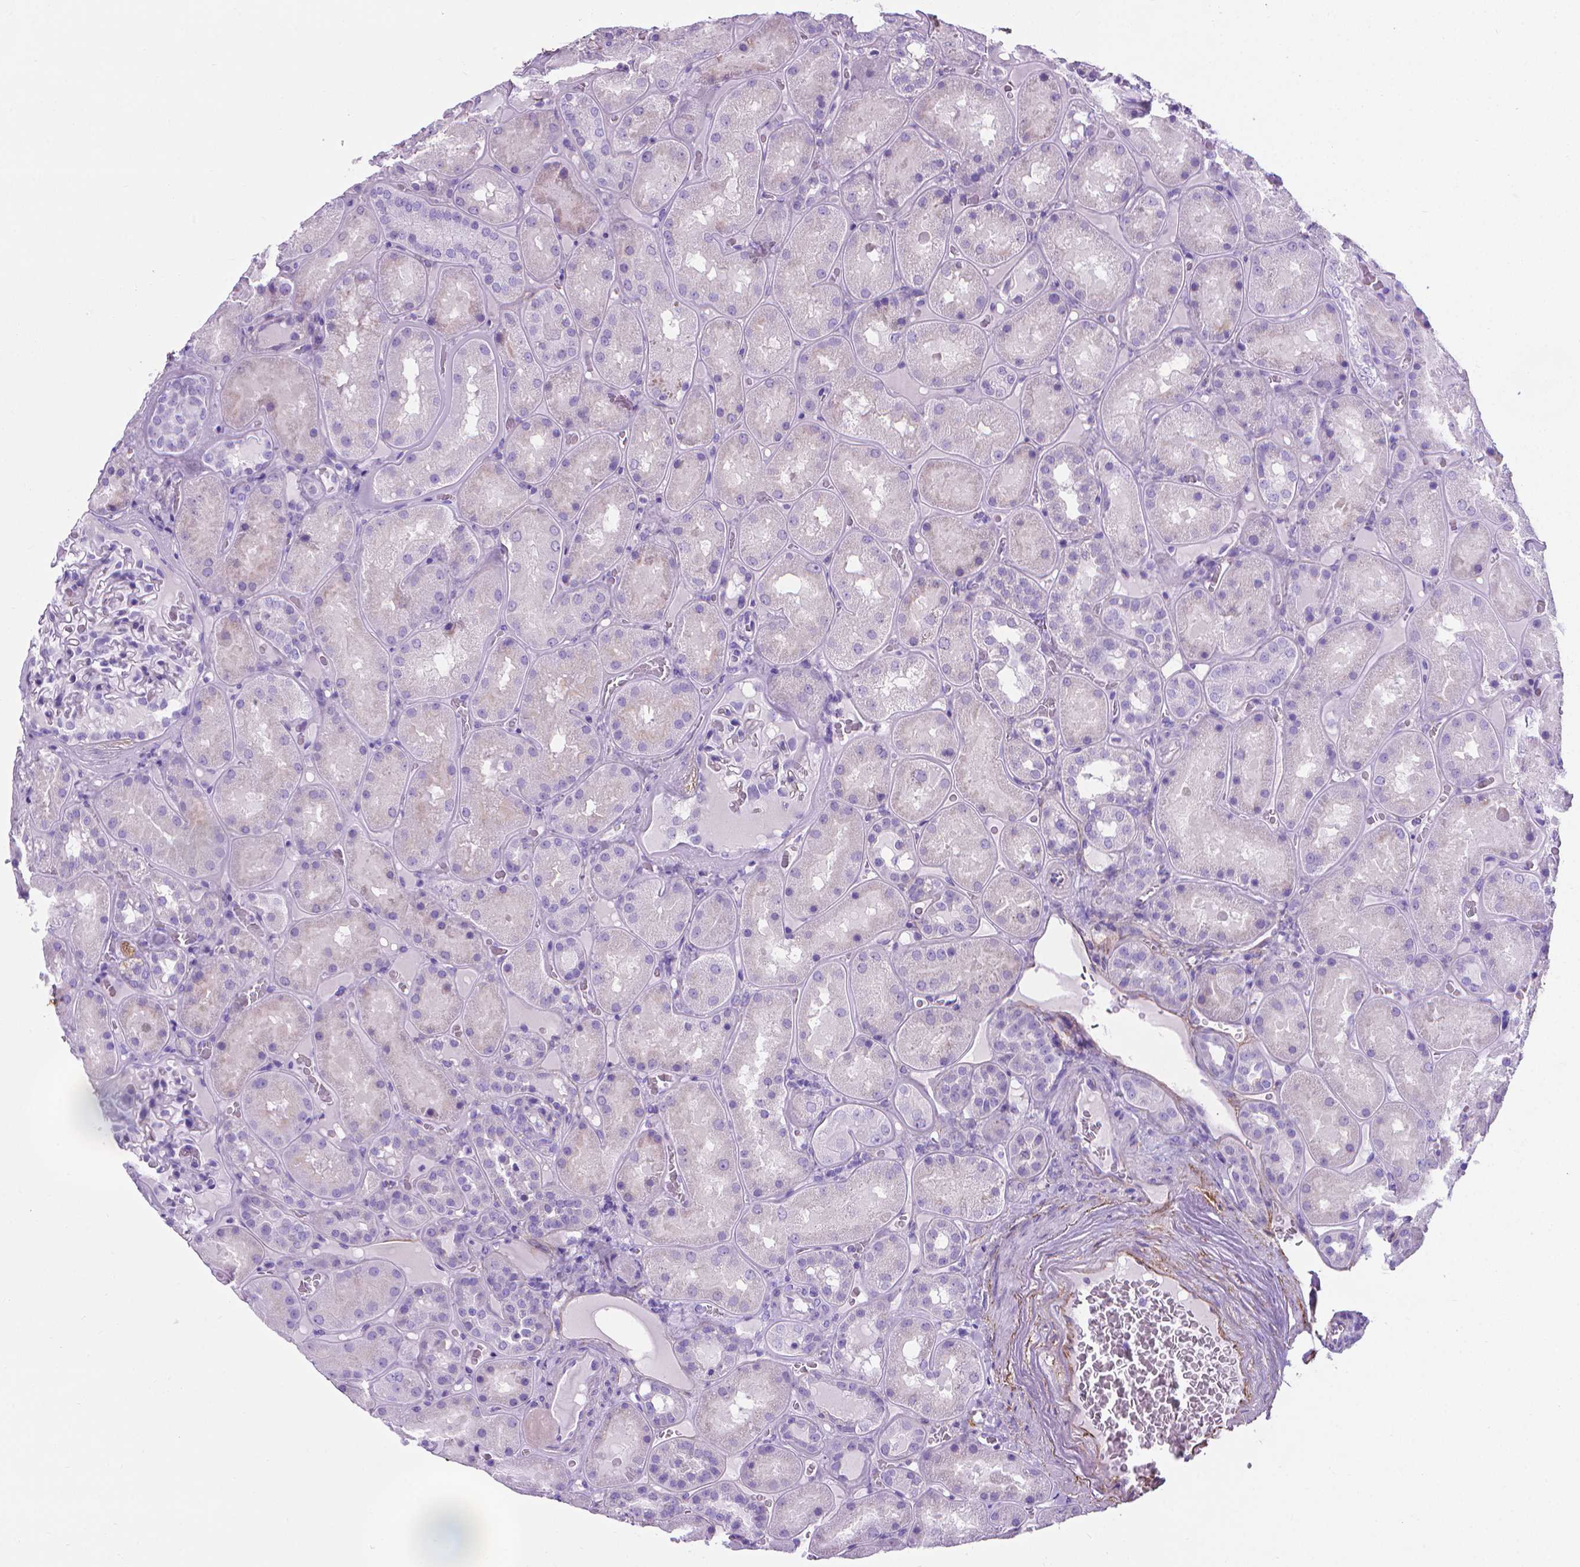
{"staining": {"intensity": "negative", "quantity": "none", "location": "none"}, "tissue": "kidney", "cell_type": "Cells in glomeruli", "image_type": "normal", "snomed": [{"axis": "morphology", "description": "Normal tissue, NOS"}, {"axis": "topography", "description": "Kidney"}], "caption": "A micrograph of kidney stained for a protein reveals no brown staining in cells in glomeruli. Brightfield microscopy of immunohistochemistry (IHC) stained with DAB (3,3'-diaminobenzidine) (brown) and hematoxylin (blue), captured at high magnification.", "gene": "MFAP2", "patient": {"sex": "male", "age": 73}}